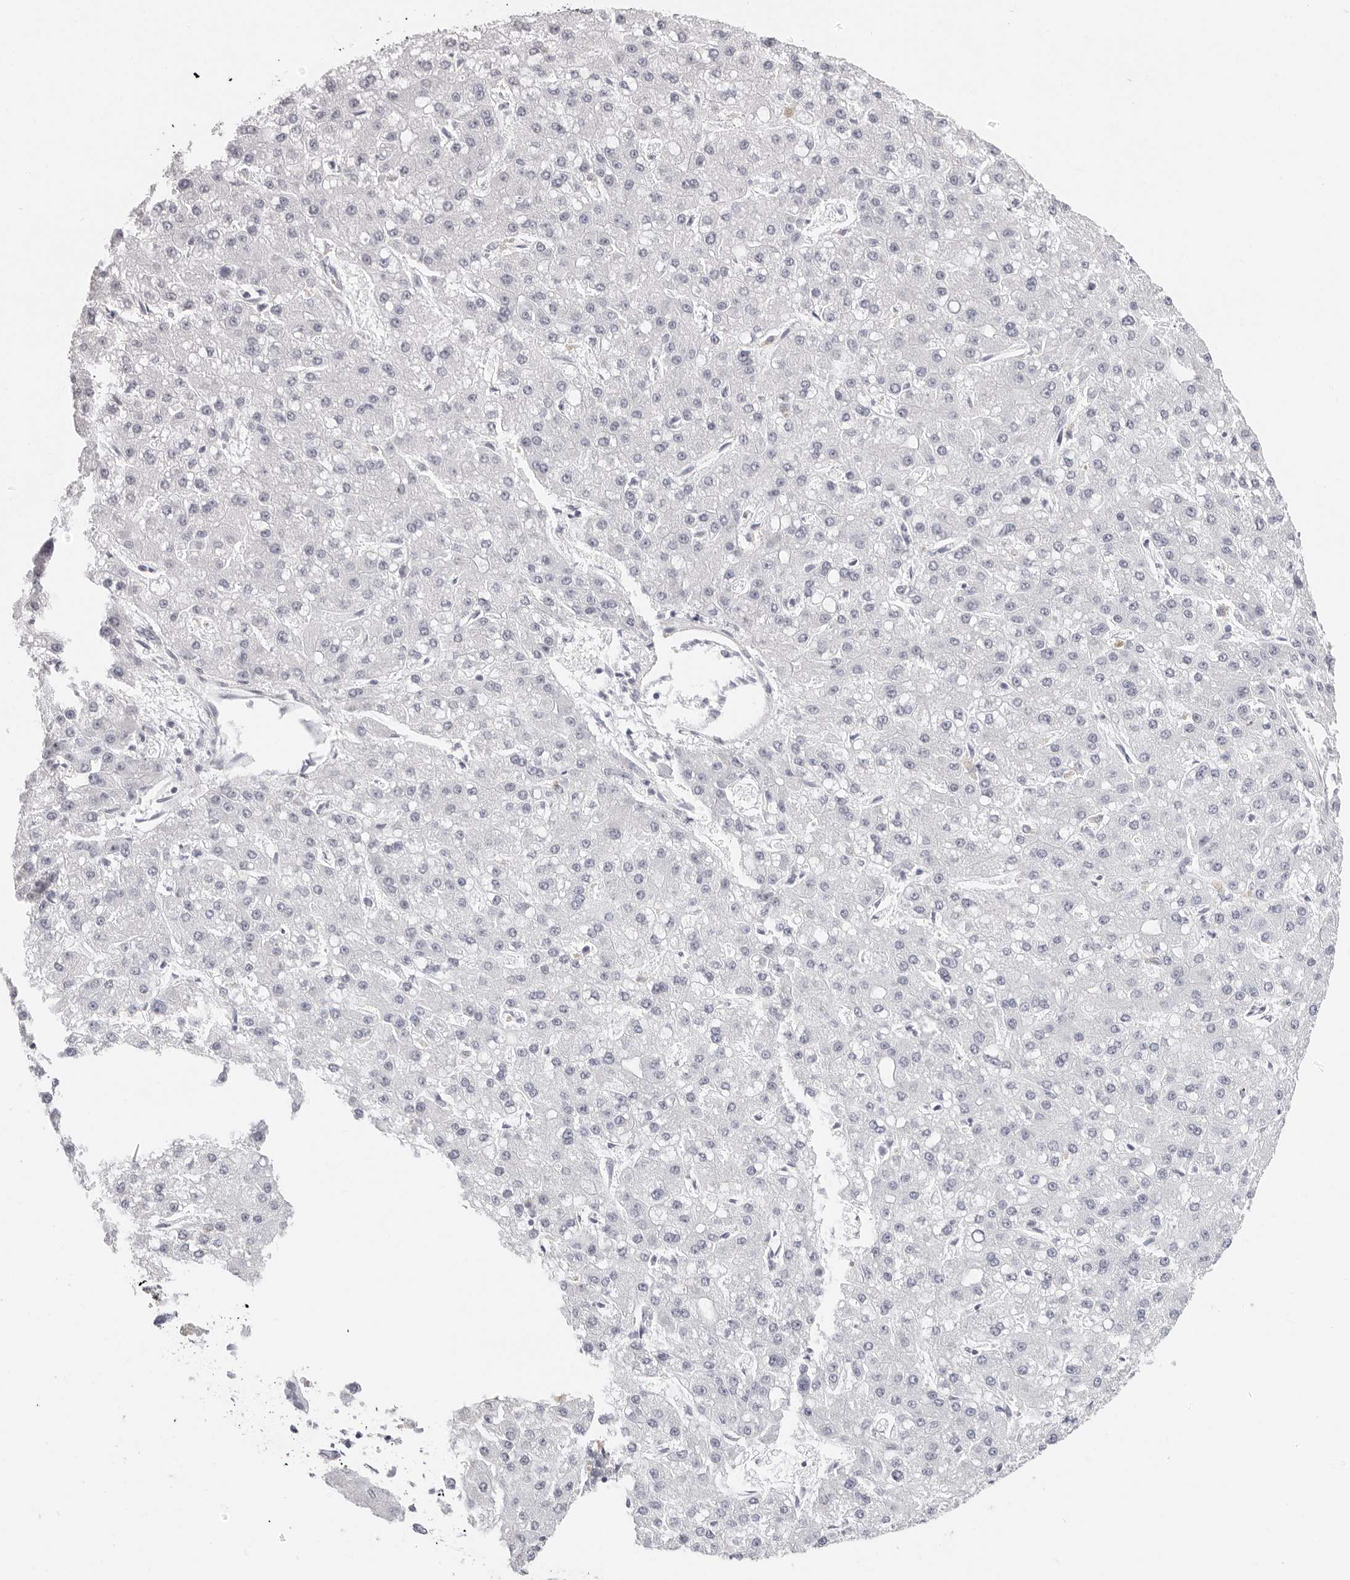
{"staining": {"intensity": "negative", "quantity": "none", "location": "none"}, "tissue": "liver cancer", "cell_type": "Tumor cells", "image_type": "cancer", "snomed": [{"axis": "morphology", "description": "Carcinoma, Hepatocellular, NOS"}, {"axis": "topography", "description": "Liver"}], "caption": "A high-resolution histopathology image shows immunohistochemistry (IHC) staining of liver cancer (hepatocellular carcinoma), which demonstrates no significant staining in tumor cells.", "gene": "AGMAT", "patient": {"sex": "male", "age": 67}}